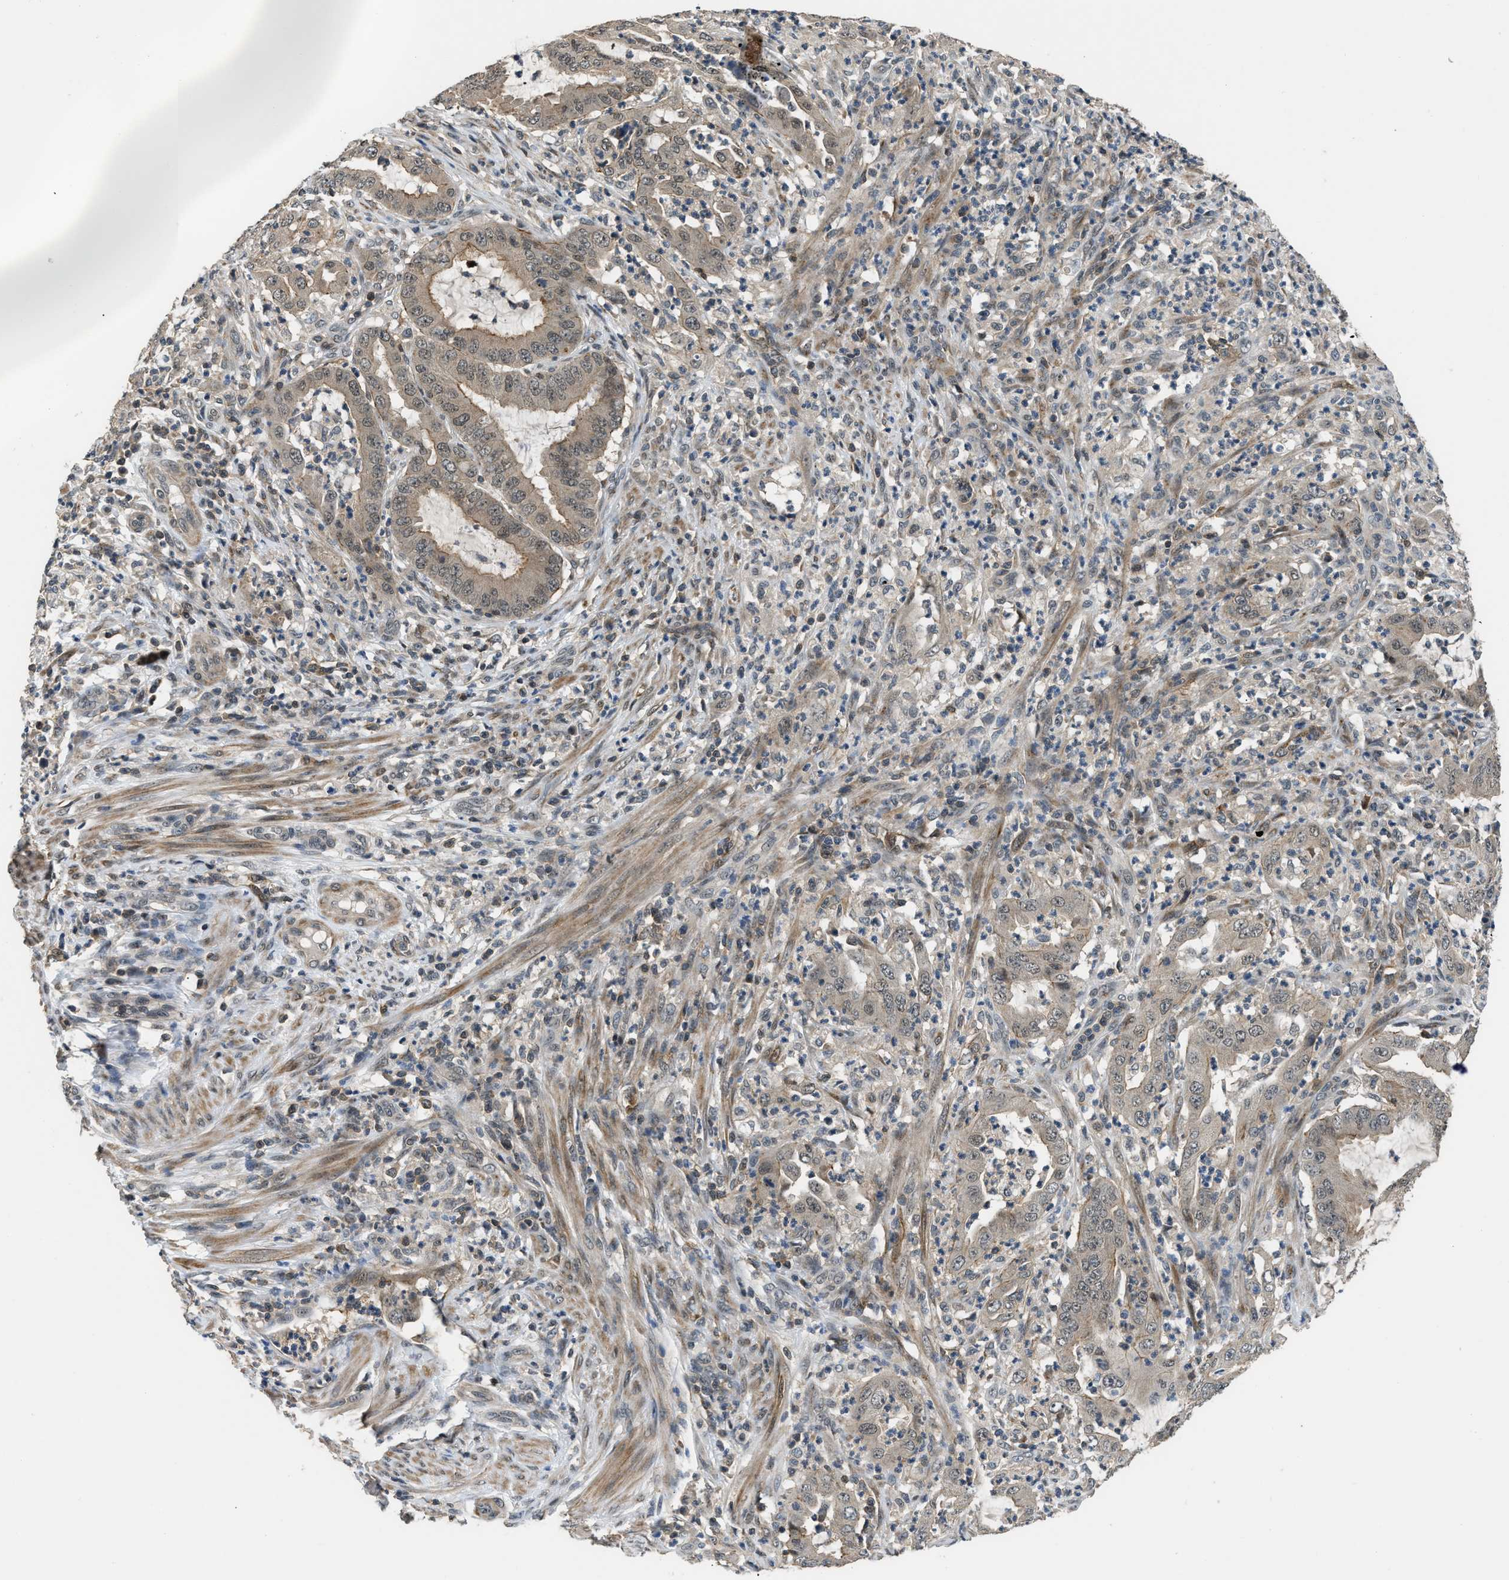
{"staining": {"intensity": "moderate", "quantity": ">75%", "location": "cytoplasmic/membranous"}, "tissue": "endometrial cancer", "cell_type": "Tumor cells", "image_type": "cancer", "snomed": [{"axis": "morphology", "description": "Adenocarcinoma, NOS"}, {"axis": "topography", "description": "Endometrium"}], "caption": "Tumor cells reveal medium levels of moderate cytoplasmic/membranous staining in approximately >75% of cells in adenocarcinoma (endometrial). The protein is stained brown, and the nuclei are stained in blue (DAB (3,3'-diaminobenzidine) IHC with brightfield microscopy, high magnification).", "gene": "MTMR1", "patient": {"sex": "female", "age": 70}}